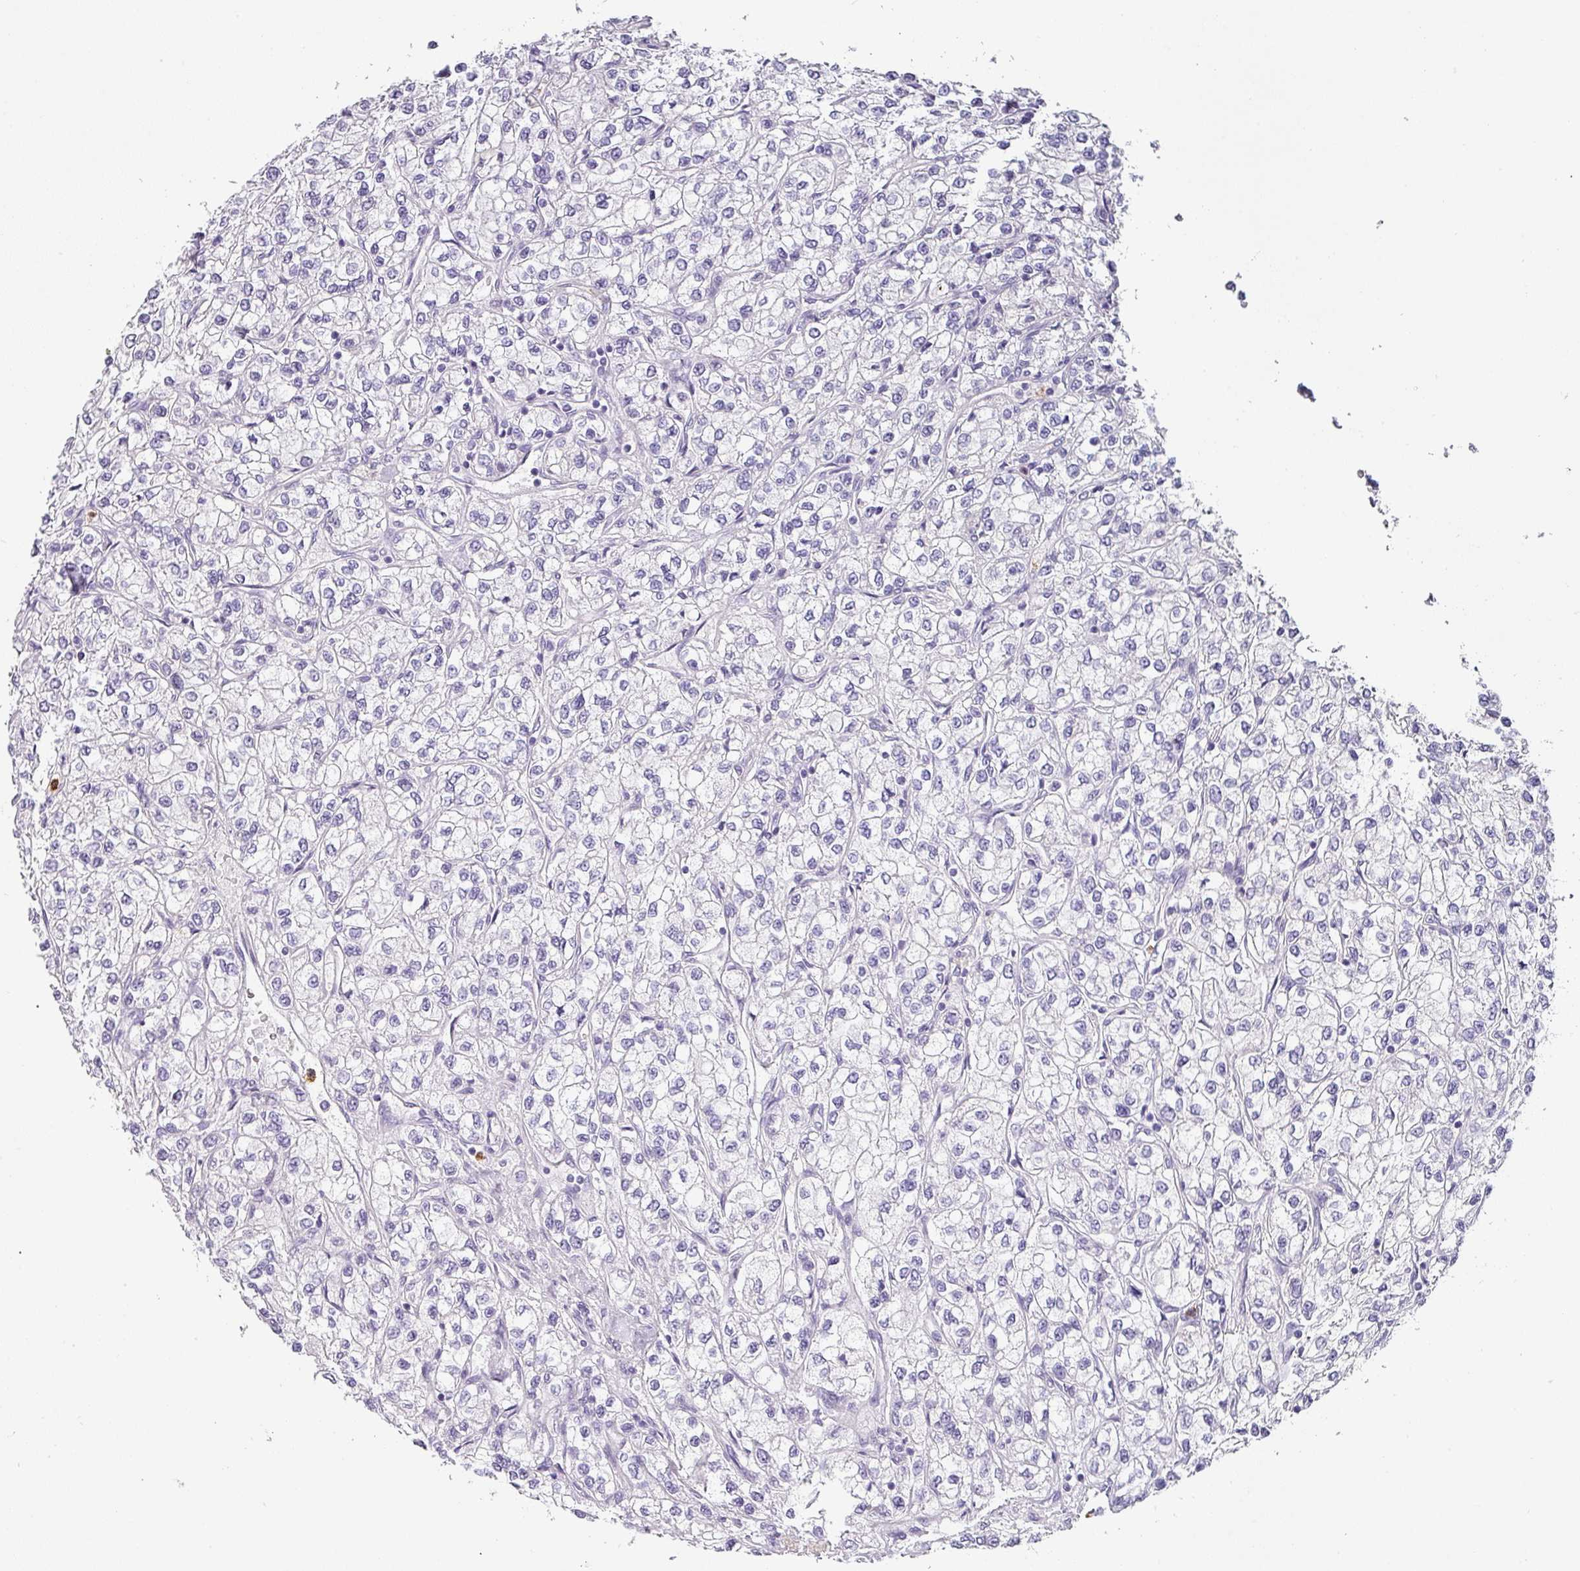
{"staining": {"intensity": "negative", "quantity": "none", "location": "none"}, "tissue": "renal cancer", "cell_type": "Tumor cells", "image_type": "cancer", "snomed": [{"axis": "morphology", "description": "Adenocarcinoma, NOS"}, {"axis": "topography", "description": "Kidney"}], "caption": "Image shows no significant protein positivity in tumor cells of renal adenocarcinoma.", "gene": "BTLA", "patient": {"sex": "male", "age": 80}}